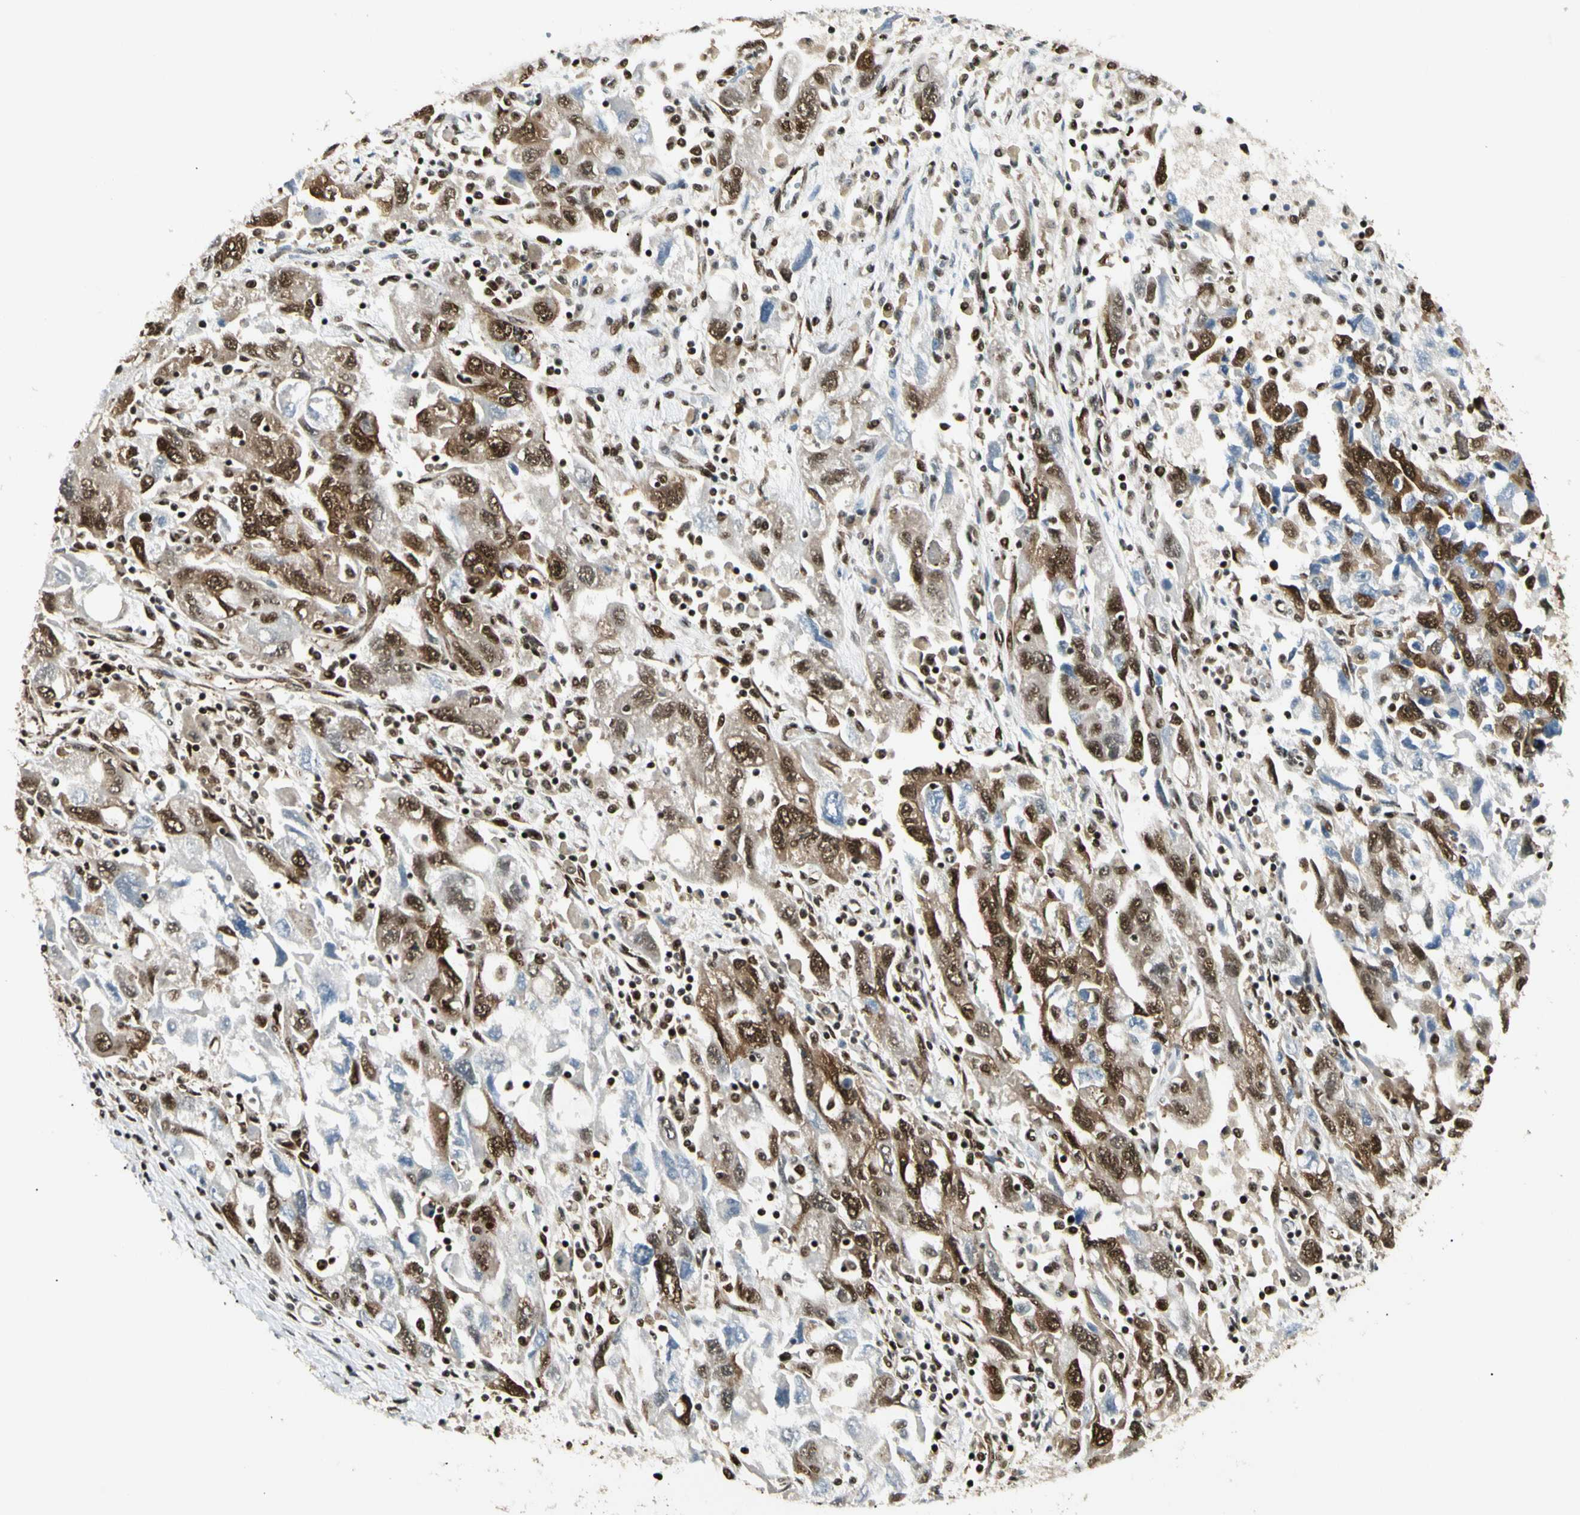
{"staining": {"intensity": "strong", "quantity": "25%-75%", "location": "cytoplasmic/membranous,nuclear"}, "tissue": "ovarian cancer", "cell_type": "Tumor cells", "image_type": "cancer", "snomed": [{"axis": "morphology", "description": "Carcinoma, NOS"}, {"axis": "morphology", "description": "Cystadenocarcinoma, serous, NOS"}, {"axis": "topography", "description": "Ovary"}], "caption": "Immunohistochemical staining of human ovarian cancer exhibits high levels of strong cytoplasmic/membranous and nuclear protein staining in approximately 25%-75% of tumor cells.", "gene": "FUS", "patient": {"sex": "female", "age": 69}}